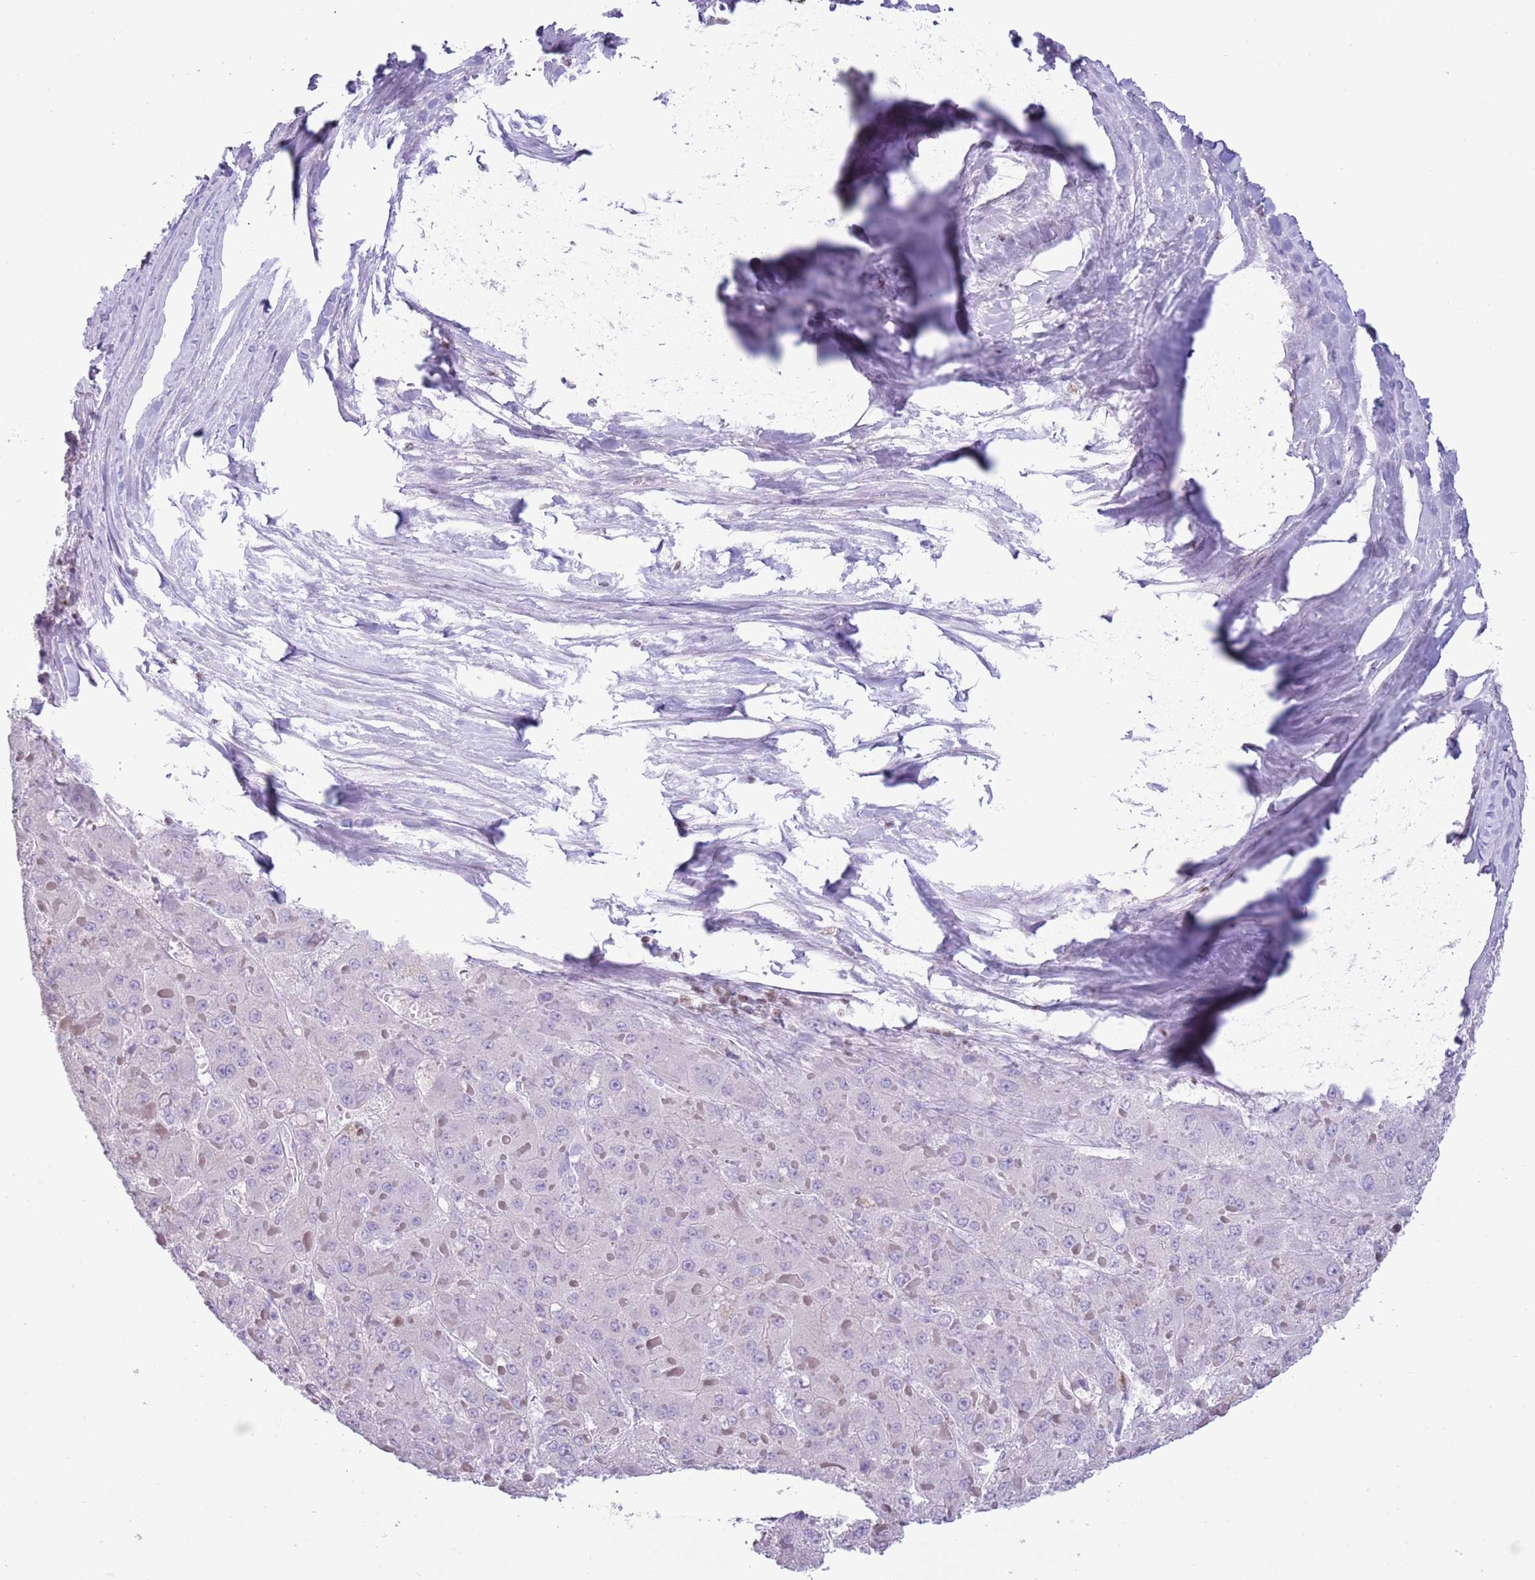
{"staining": {"intensity": "negative", "quantity": "none", "location": "none"}, "tissue": "liver cancer", "cell_type": "Tumor cells", "image_type": "cancer", "snomed": [{"axis": "morphology", "description": "Carcinoma, Hepatocellular, NOS"}, {"axis": "topography", "description": "Liver"}], "caption": "Immunohistochemistry (IHC) micrograph of human hepatocellular carcinoma (liver) stained for a protein (brown), which exhibits no expression in tumor cells.", "gene": "BCL11B", "patient": {"sex": "female", "age": 73}}